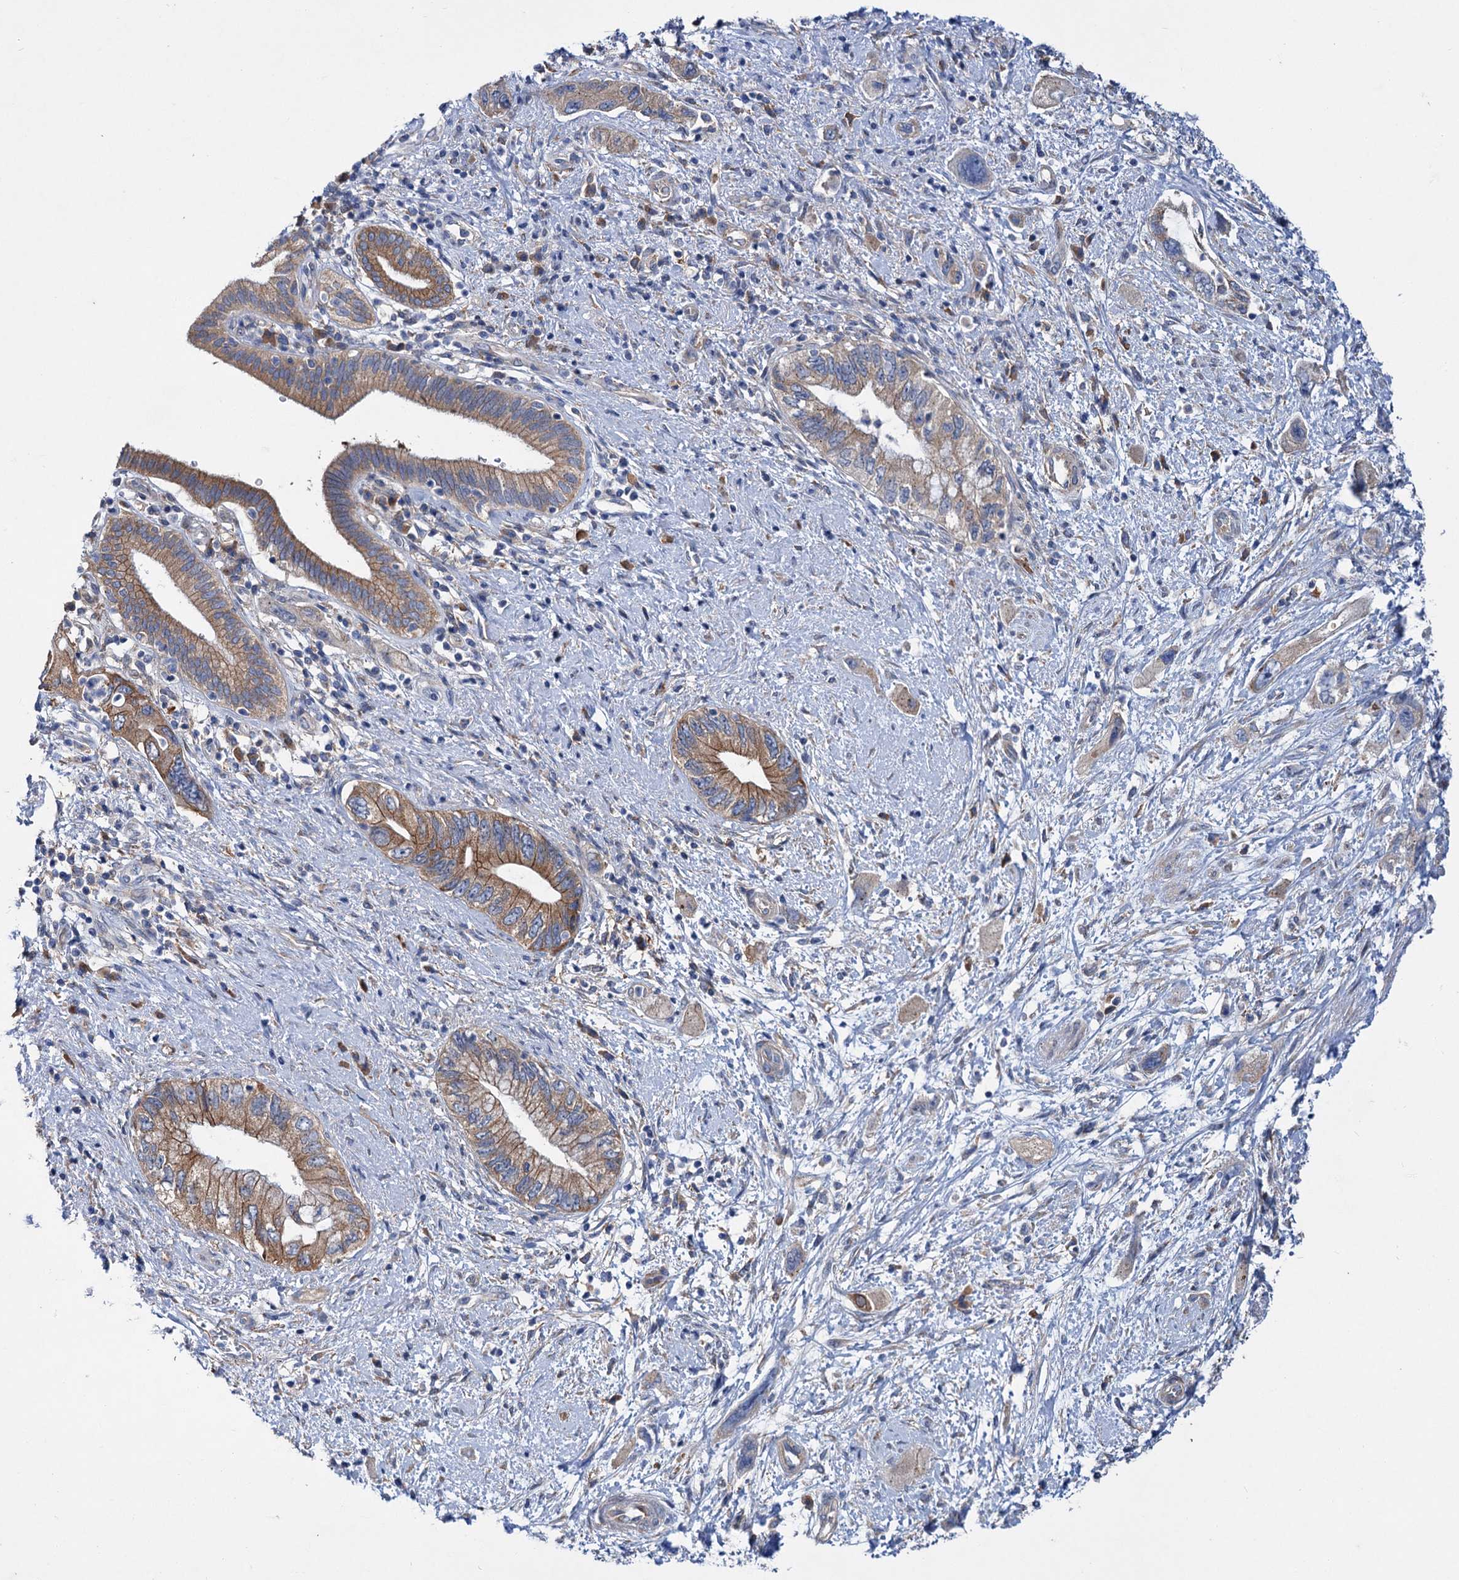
{"staining": {"intensity": "moderate", "quantity": "25%-75%", "location": "cytoplasmic/membranous"}, "tissue": "pancreatic cancer", "cell_type": "Tumor cells", "image_type": "cancer", "snomed": [{"axis": "morphology", "description": "Adenocarcinoma, NOS"}, {"axis": "topography", "description": "Pancreas"}], "caption": "Human pancreatic adenocarcinoma stained for a protein (brown) displays moderate cytoplasmic/membranous positive positivity in approximately 25%-75% of tumor cells.", "gene": "TRIM55", "patient": {"sex": "female", "age": 73}}